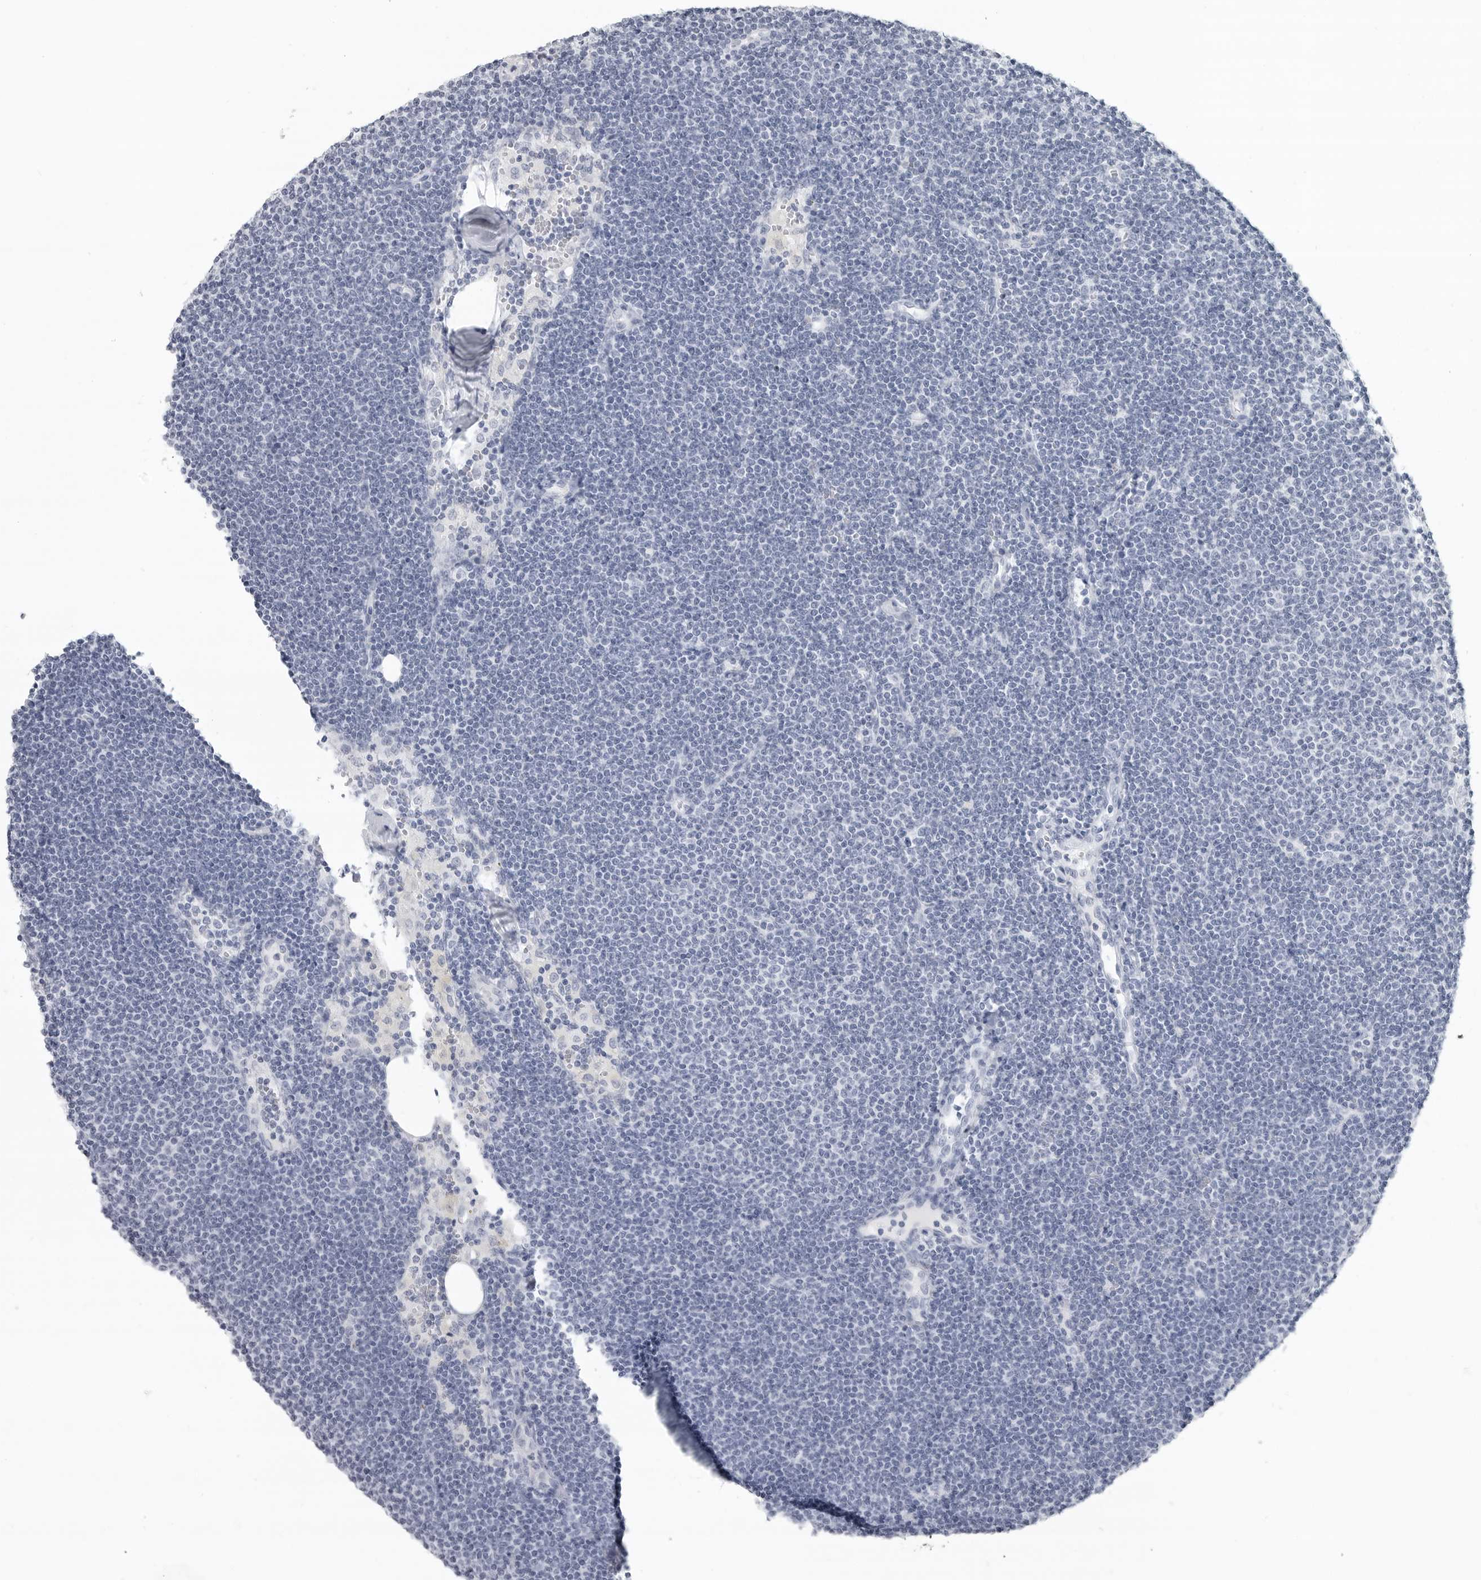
{"staining": {"intensity": "negative", "quantity": "none", "location": "none"}, "tissue": "lymphoma", "cell_type": "Tumor cells", "image_type": "cancer", "snomed": [{"axis": "morphology", "description": "Malignant lymphoma, non-Hodgkin's type, Low grade"}, {"axis": "topography", "description": "Lymph node"}], "caption": "Human low-grade malignant lymphoma, non-Hodgkin's type stained for a protein using immunohistochemistry shows no positivity in tumor cells.", "gene": "LY6D", "patient": {"sex": "female", "age": 53}}